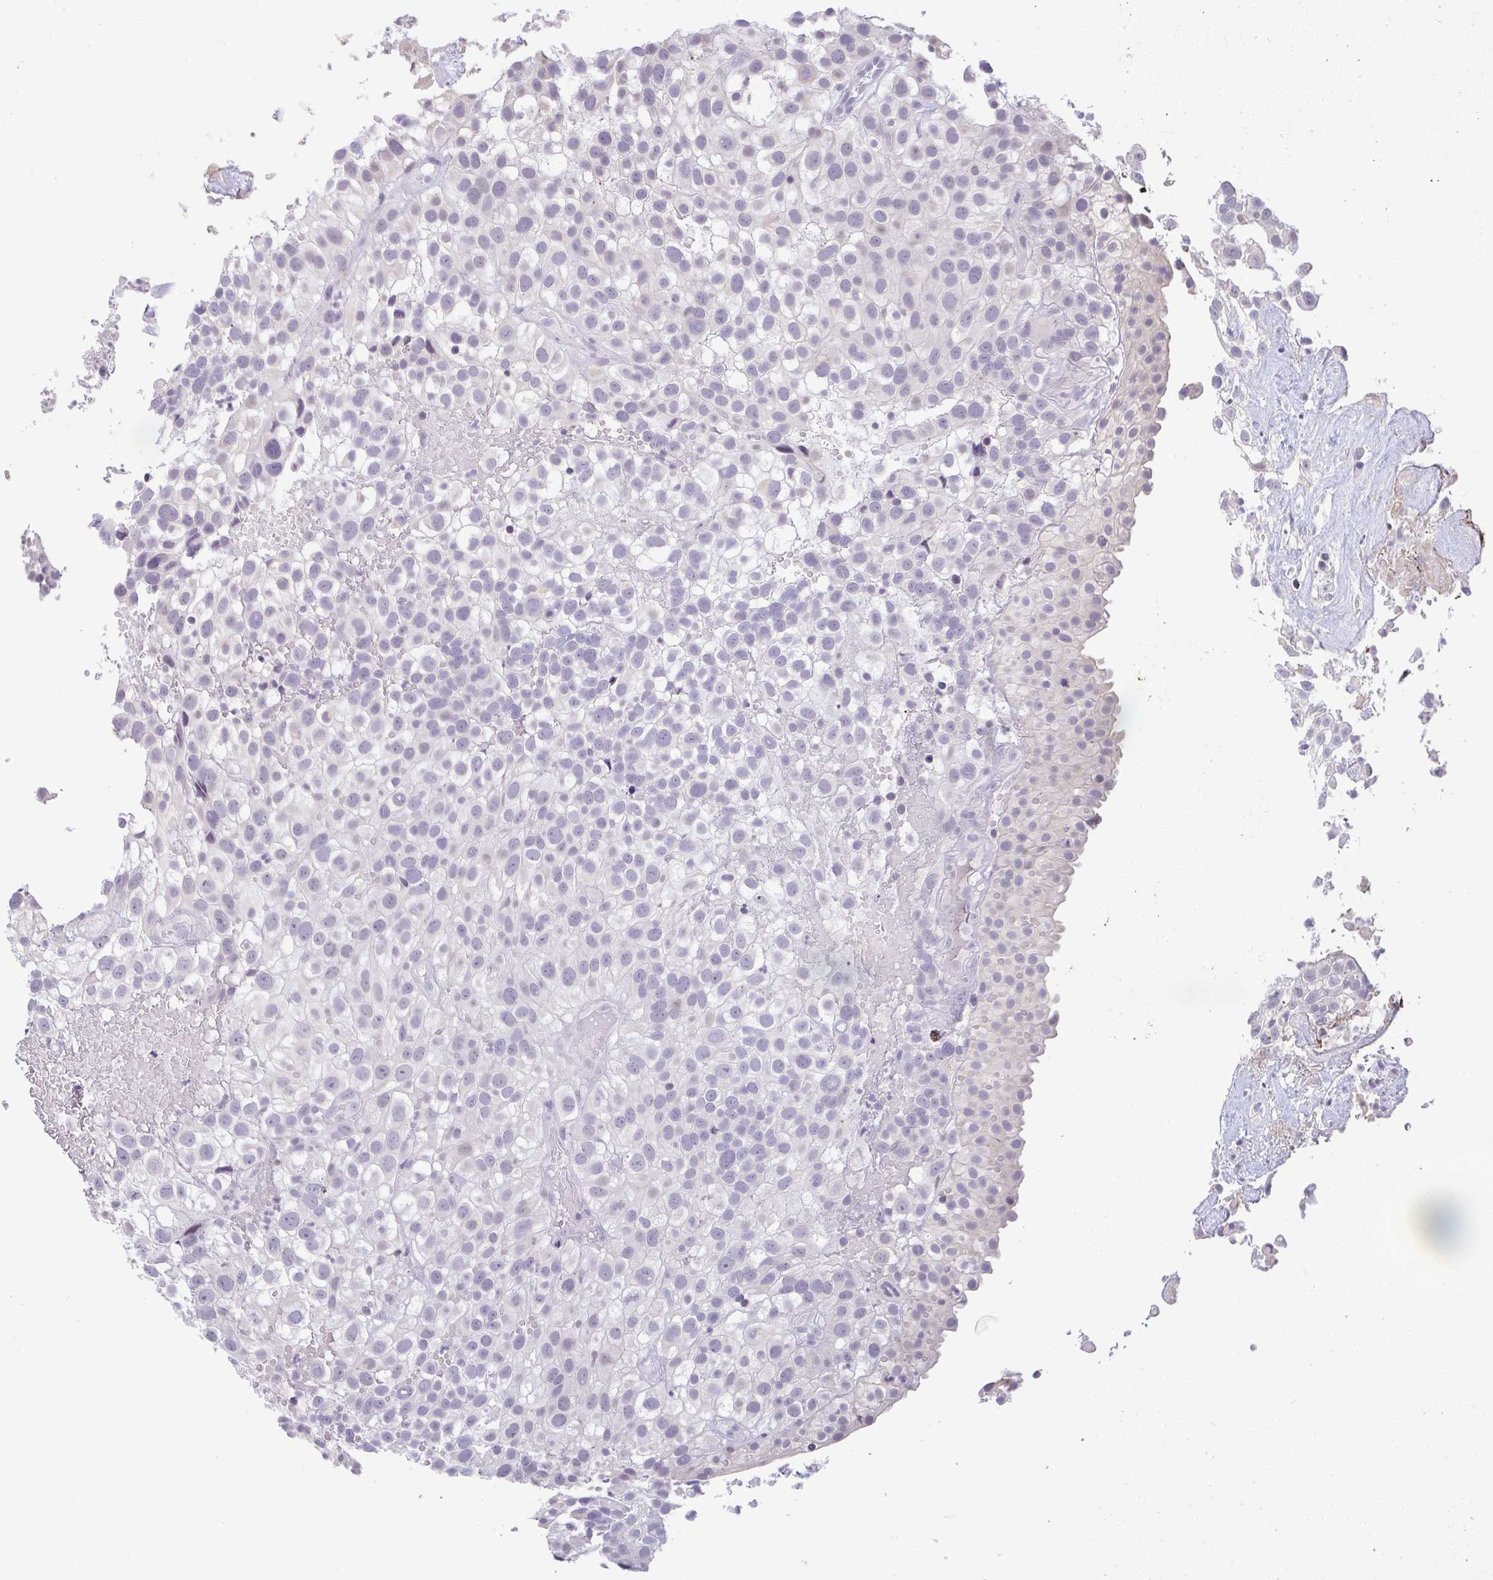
{"staining": {"intensity": "negative", "quantity": "none", "location": "none"}, "tissue": "urothelial cancer", "cell_type": "Tumor cells", "image_type": "cancer", "snomed": [{"axis": "morphology", "description": "Urothelial carcinoma, High grade"}, {"axis": "topography", "description": "Urinary bladder"}], "caption": "Tumor cells are negative for brown protein staining in high-grade urothelial carcinoma.", "gene": "CACNA1S", "patient": {"sex": "male", "age": 56}}